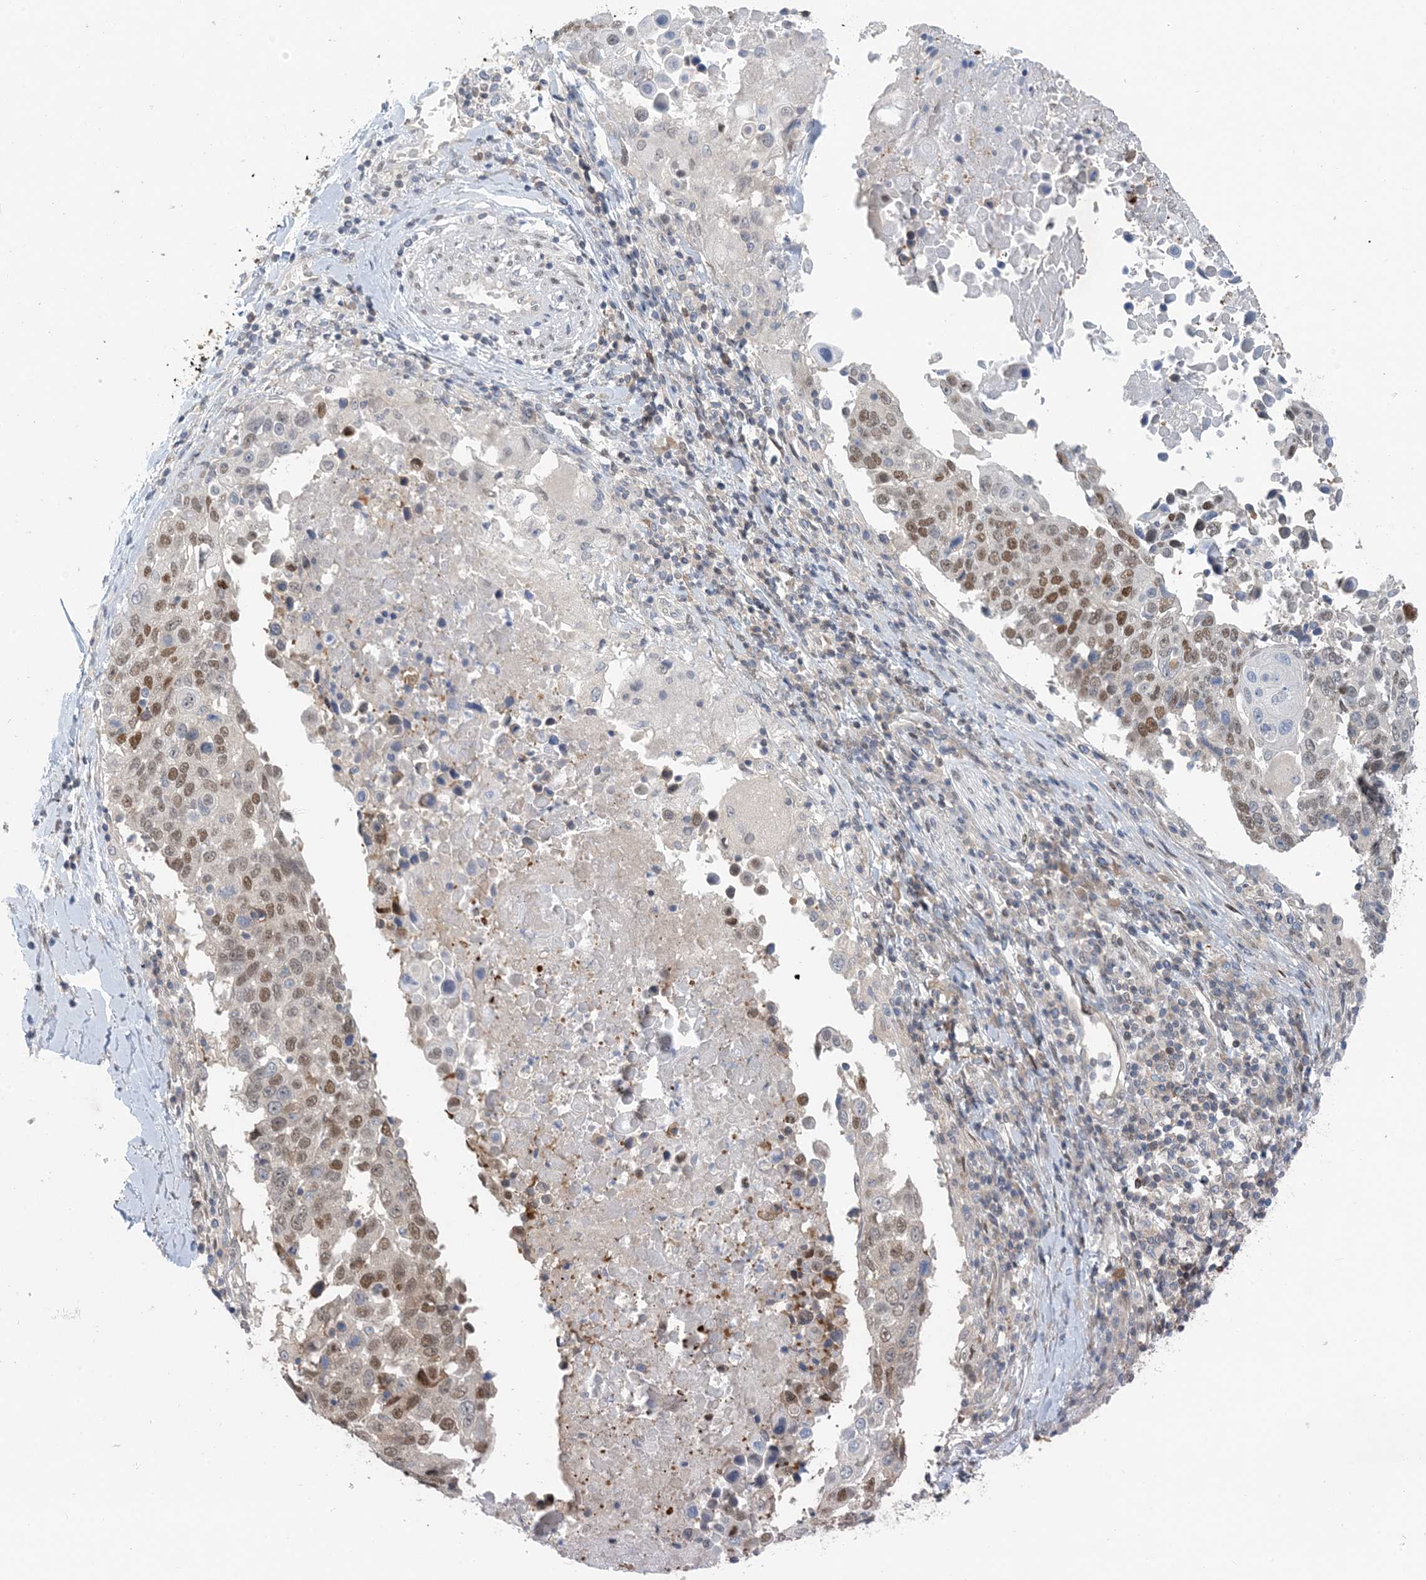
{"staining": {"intensity": "moderate", "quantity": "25%-75%", "location": "nuclear"}, "tissue": "lung cancer", "cell_type": "Tumor cells", "image_type": "cancer", "snomed": [{"axis": "morphology", "description": "Squamous cell carcinoma, NOS"}, {"axis": "topography", "description": "Lung"}], "caption": "Approximately 25%-75% of tumor cells in human squamous cell carcinoma (lung) reveal moderate nuclear protein staining as visualized by brown immunohistochemical staining.", "gene": "ZC3H12A", "patient": {"sex": "male", "age": 66}}